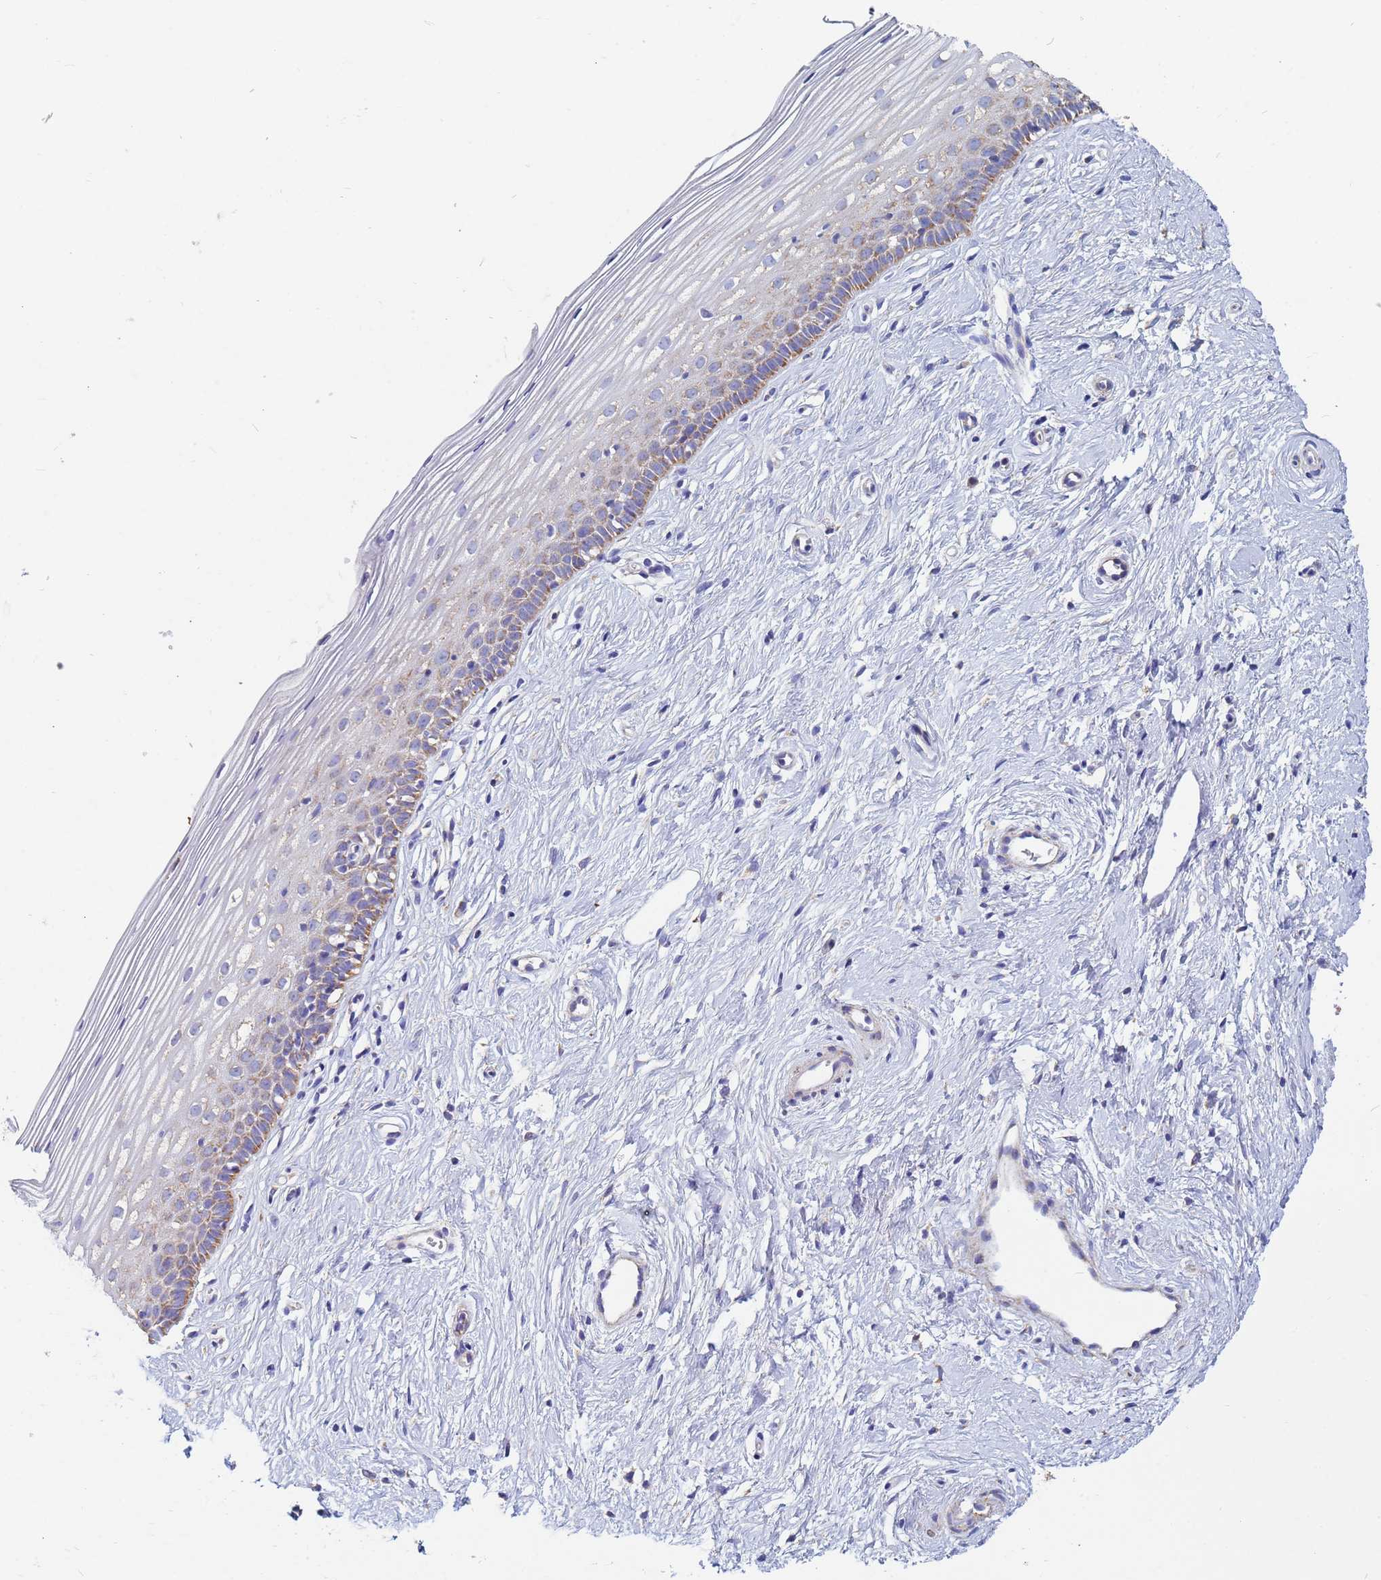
{"staining": {"intensity": "negative", "quantity": "none", "location": "none"}, "tissue": "cervix", "cell_type": "Glandular cells", "image_type": "normal", "snomed": [{"axis": "morphology", "description": "Normal tissue, NOS"}, {"axis": "topography", "description": "Cervix"}], "caption": "DAB (3,3'-diaminobenzidine) immunohistochemical staining of unremarkable cervix shows no significant expression in glandular cells.", "gene": "UQCRHL", "patient": {"sex": "female", "age": 40}}